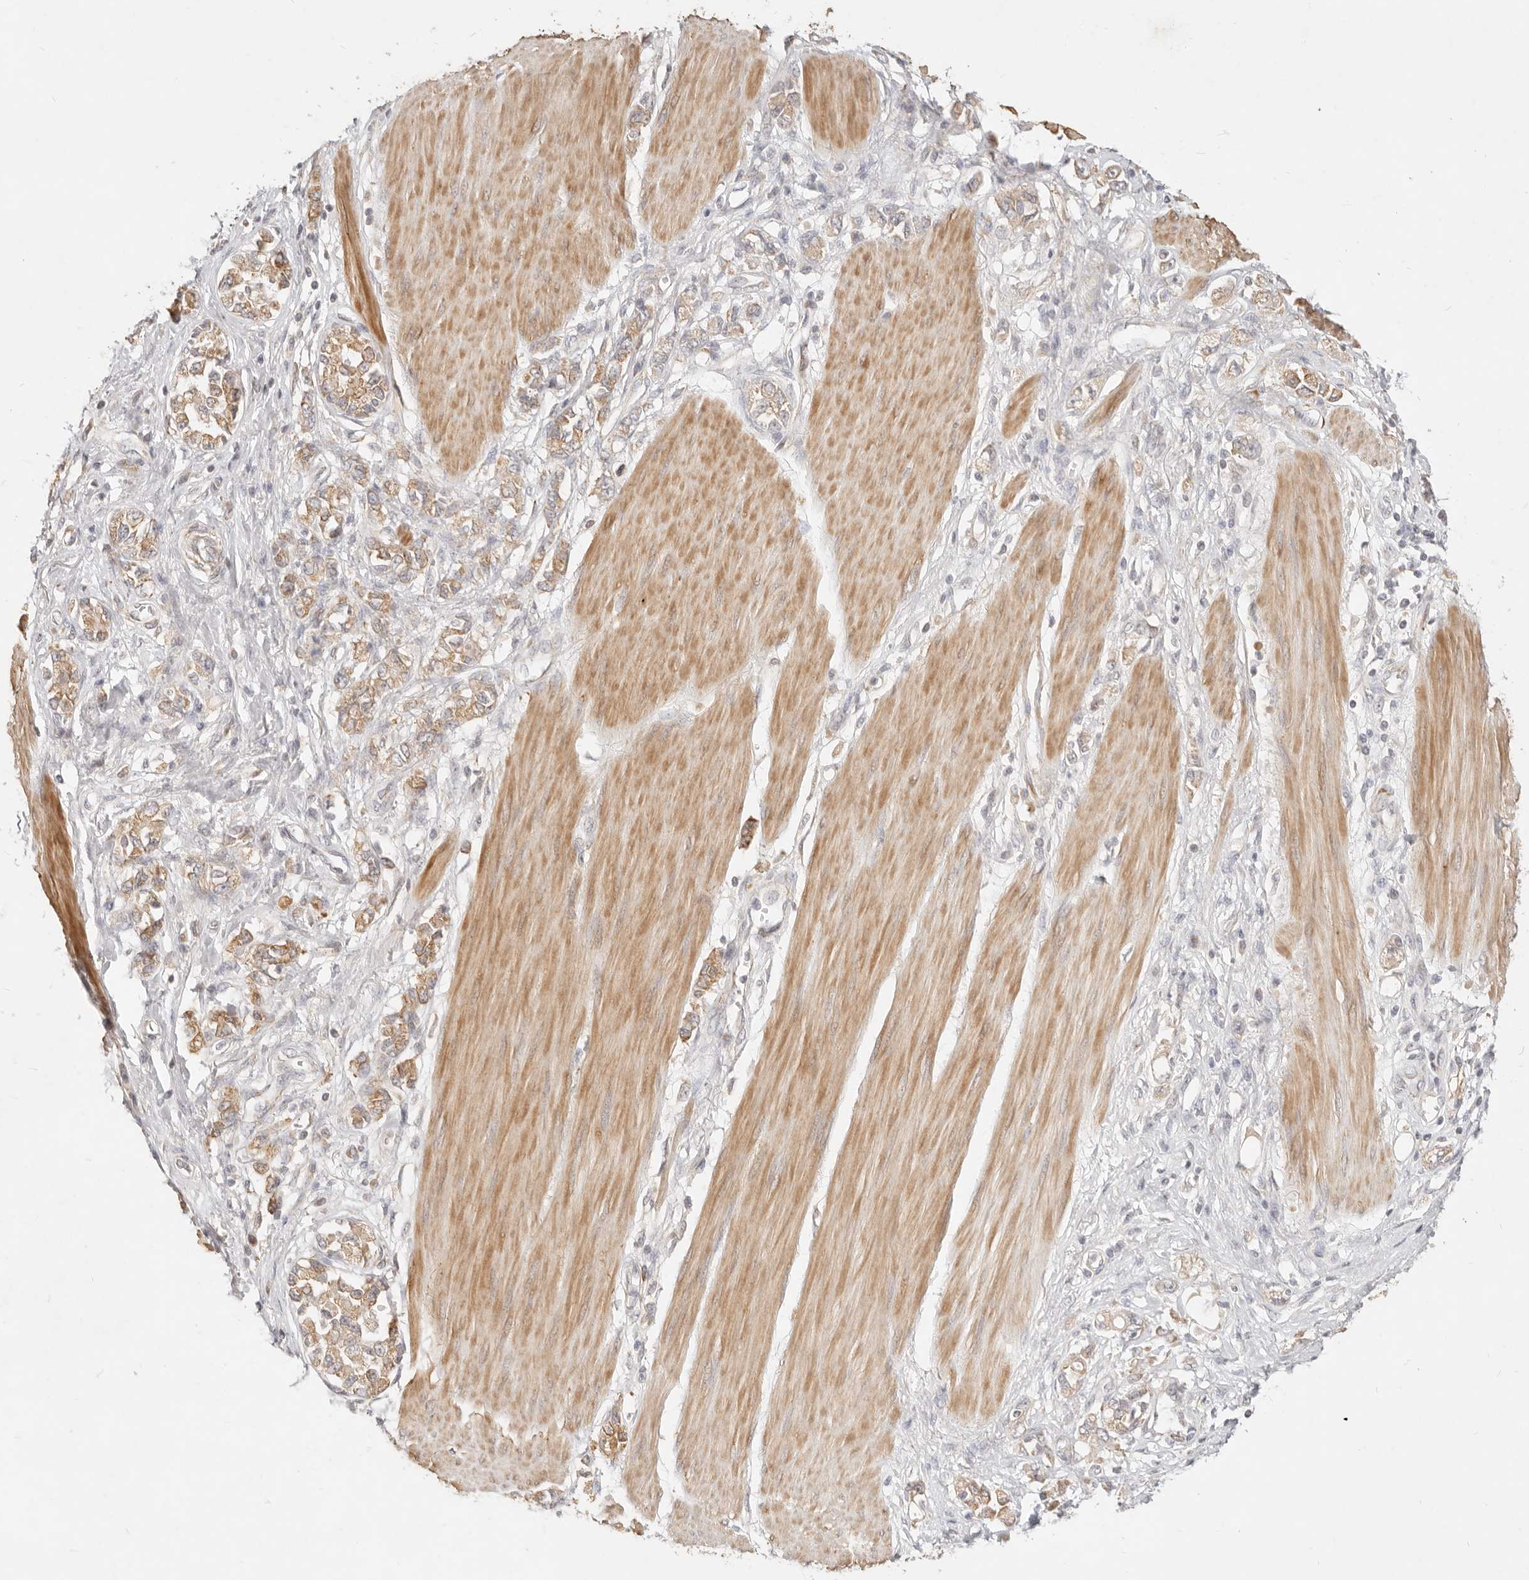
{"staining": {"intensity": "moderate", "quantity": ">75%", "location": "cytoplasmic/membranous"}, "tissue": "stomach cancer", "cell_type": "Tumor cells", "image_type": "cancer", "snomed": [{"axis": "morphology", "description": "Adenocarcinoma, NOS"}, {"axis": "topography", "description": "Stomach"}], "caption": "Protein expression analysis of human stomach adenocarcinoma reveals moderate cytoplasmic/membranous positivity in about >75% of tumor cells. Using DAB (brown) and hematoxylin (blue) stains, captured at high magnification using brightfield microscopy.", "gene": "RUBCNL", "patient": {"sex": "female", "age": 76}}